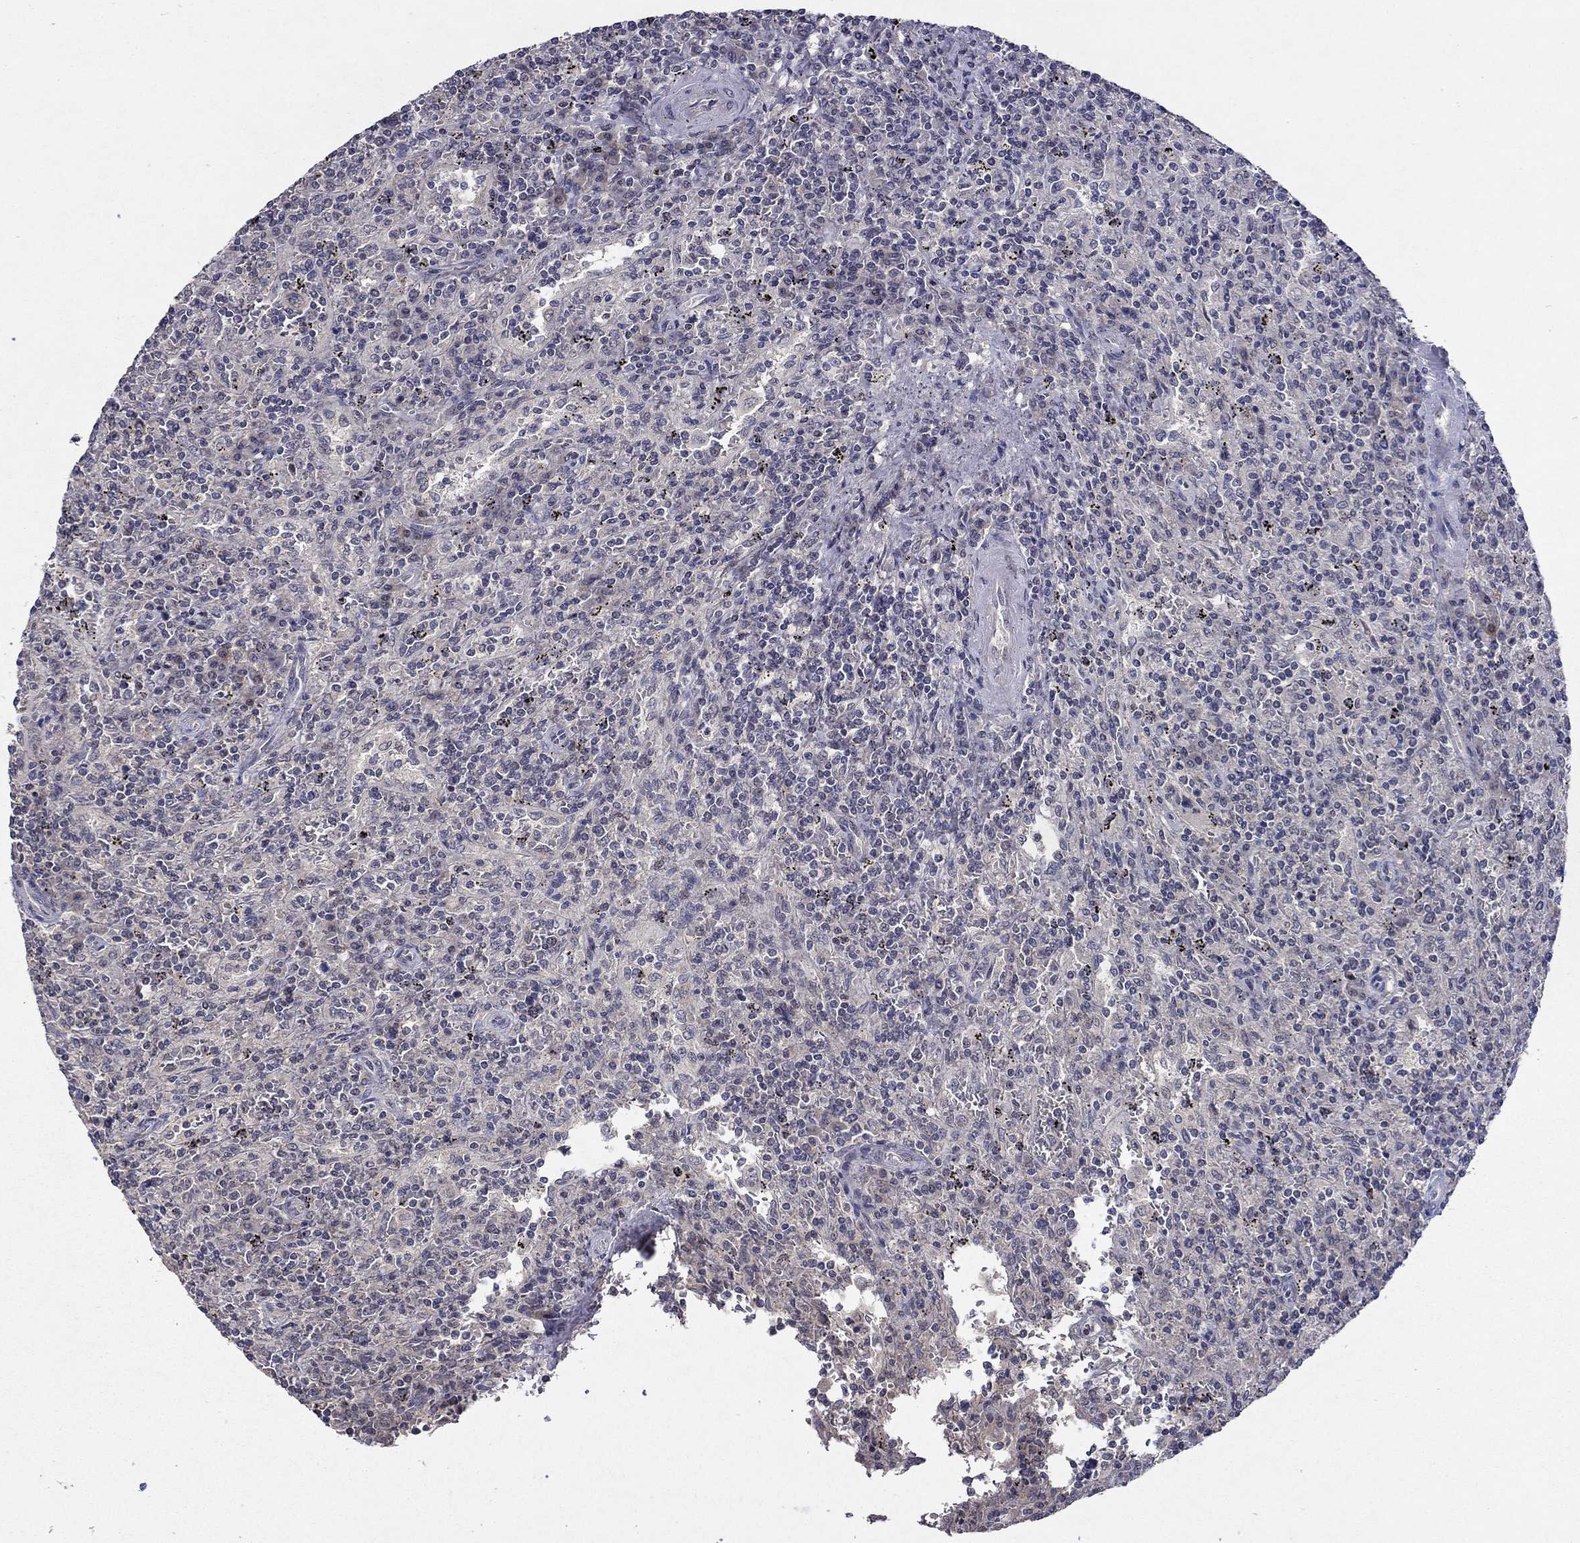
{"staining": {"intensity": "negative", "quantity": "none", "location": "none"}, "tissue": "lymphoma", "cell_type": "Tumor cells", "image_type": "cancer", "snomed": [{"axis": "morphology", "description": "Malignant lymphoma, non-Hodgkin's type, Low grade"}, {"axis": "topography", "description": "Spleen"}], "caption": "Protein analysis of lymphoma reveals no significant positivity in tumor cells. Brightfield microscopy of IHC stained with DAB (brown) and hematoxylin (blue), captured at high magnification.", "gene": "ESR2", "patient": {"sex": "male", "age": 62}}